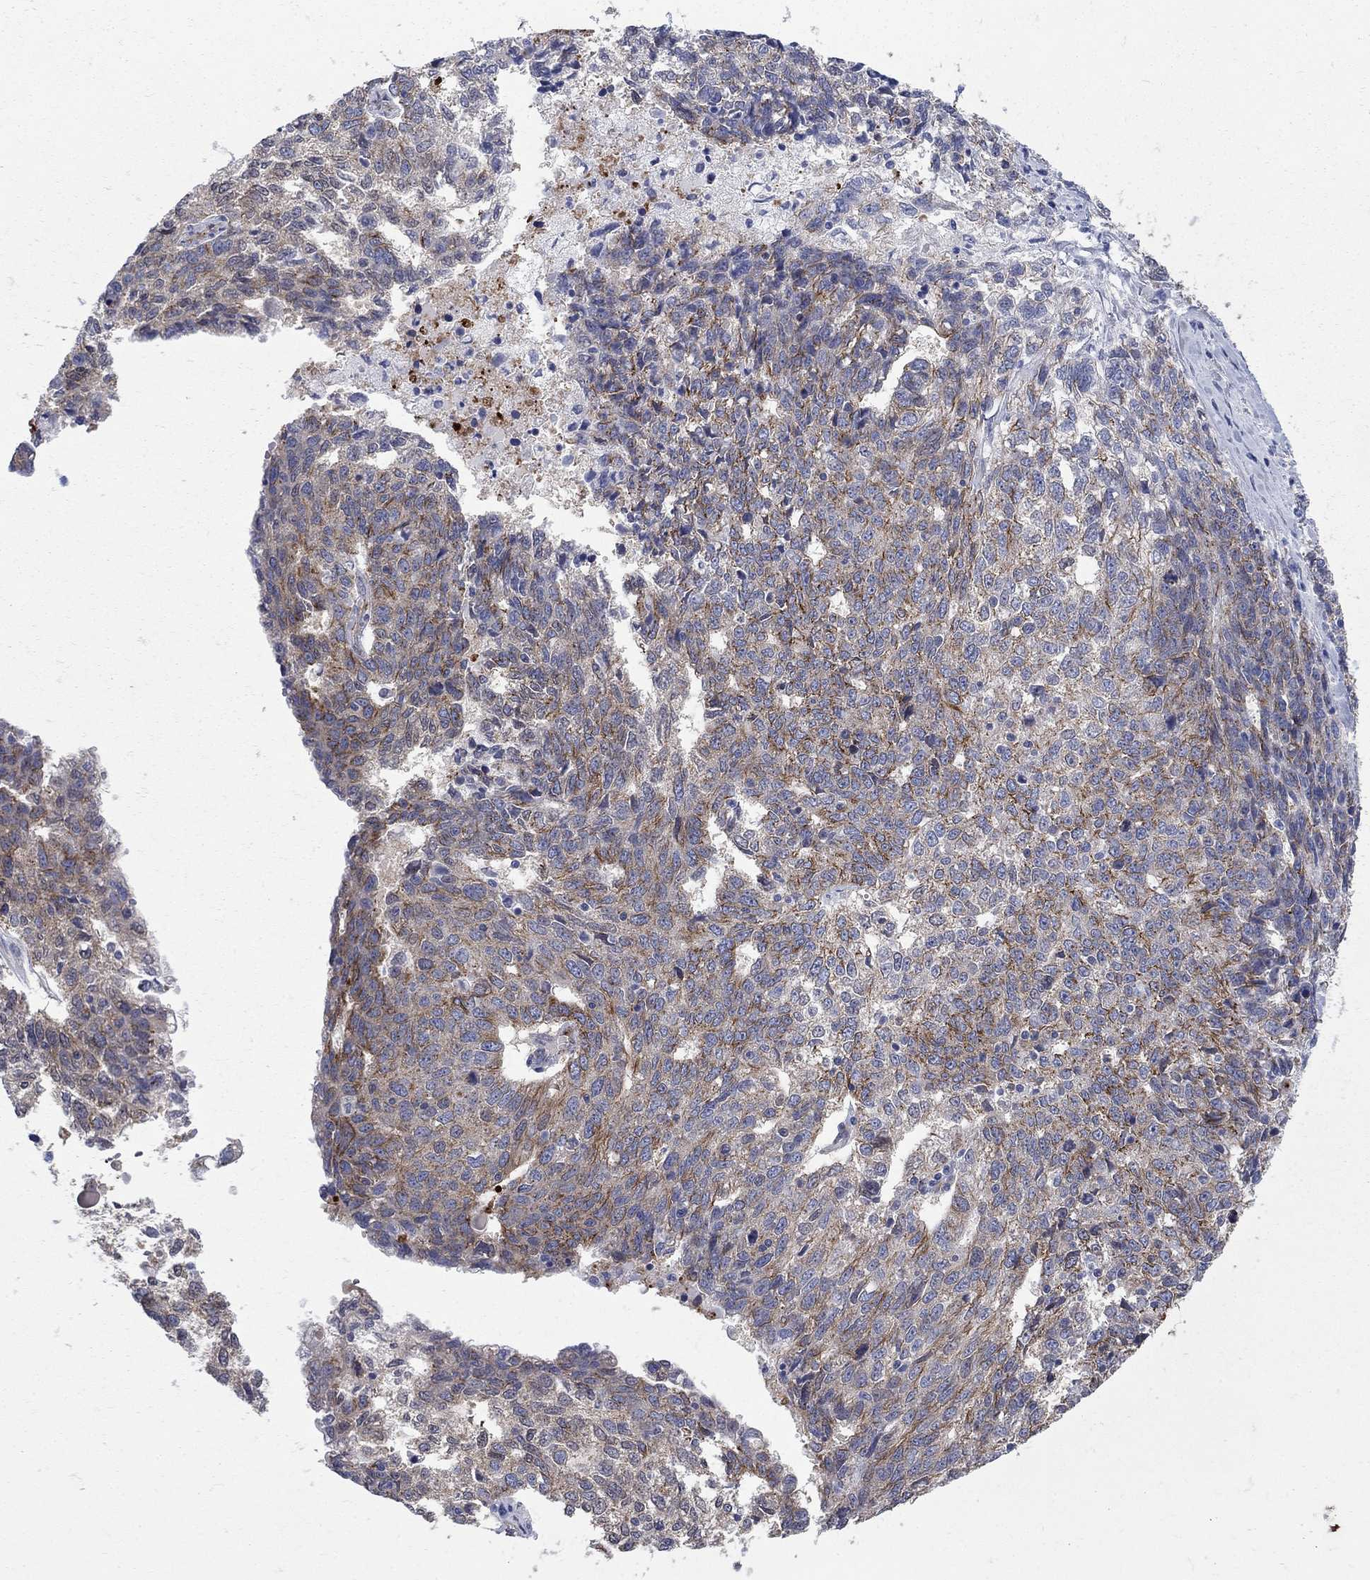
{"staining": {"intensity": "moderate", "quantity": "25%-75%", "location": "cytoplasmic/membranous"}, "tissue": "ovarian cancer", "cell_type": "Tumor cells", "image_type": "cancer", "snomed": [{"axis": "morphology", "description": "Cystadenocarcinoma, serous, NOS"}, {"axis": "topography", "description": "Ovary"}], "caption": "This is an image of immunohistochemistry staining of ovarian serous cystadenocarcinoma, which shows moderate expression in the cytoplasmic/membranous of tumor cells.", "gene": "SEPTIN8", "patient": {"sex": "female", "age": 71}}